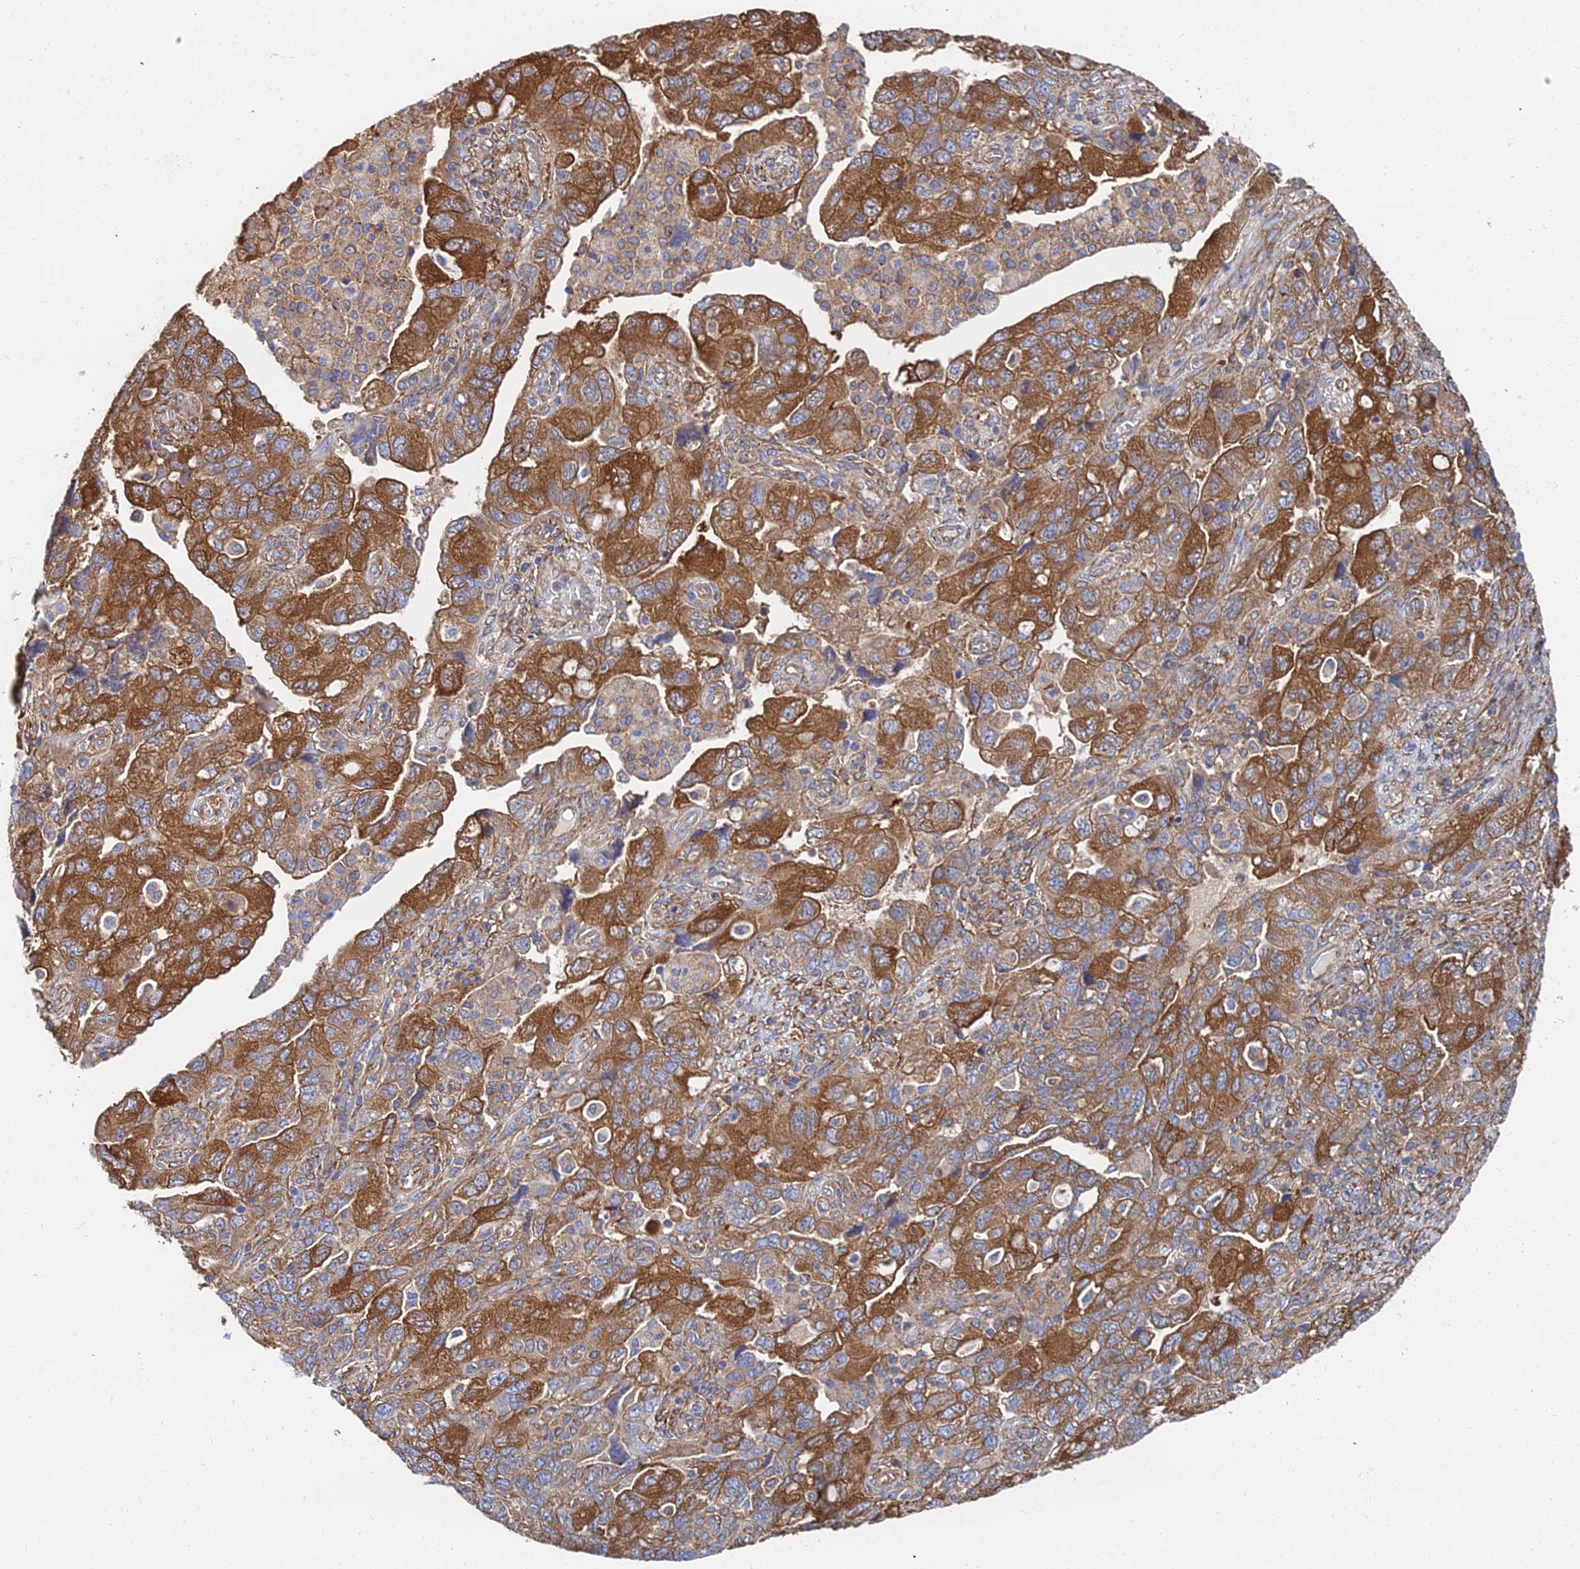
{"staining": {"intensity": "strong", "quantity": "25%-75%", "location": "cytoplasmic/membranous"}, "tissue": "ovarian cancer", "cell_type": "Tumor cells", "image_type": "cancer", "snomed": [{"axis": "morphology", "description": "Carcinoma, endometroid"}, {"axis": "topography", "description": "Ovary"}], "caption": "An image showing strong cytoplasmic/membranous expression in approximately 25%-75% of tumor cells in ovarian cancer (endometroid carcinoma), as visualized by brown immunohistochemical staining.", "gene": "GPR42", "patient": {"sex": "female", "age": 51}}